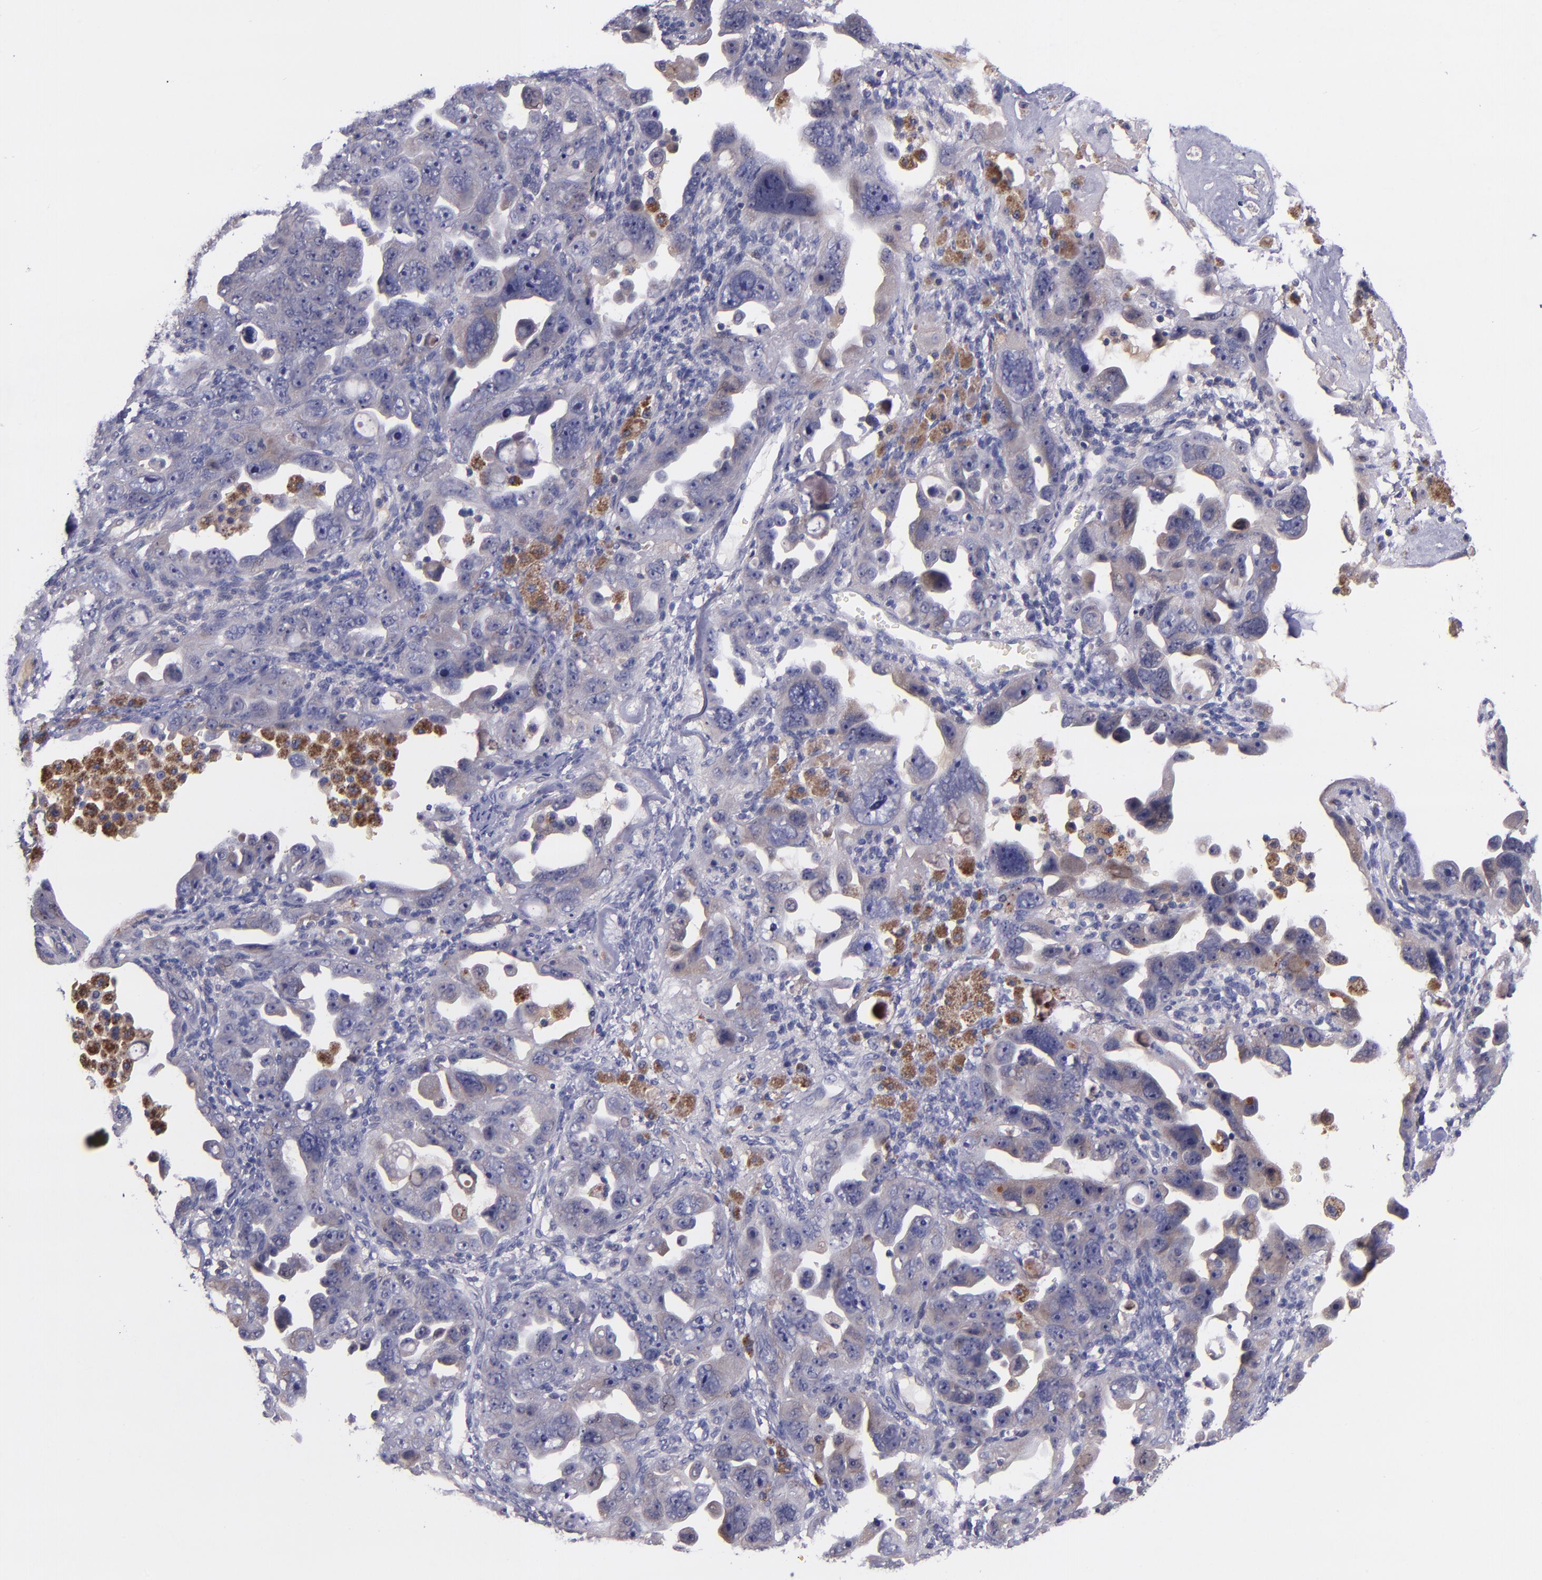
{"staining": {"intensity": "weak", "quantity": ">75%", "location": "cytoplasmic/membranous"}, "tissue": "ovarian cancer", "cell_type": "Tumor cells", "image_type": "cancer", "snomed": [{"axis": "morphology", "description": "Cystadenocarcinoma, serous, NOS"}, {"axis": "topography", "description": "Ovary"}], "caption": "Immunohistochemistry image of ovarian cancer stained for a protein (brown), which shows low levels of weak cytoplasmic/membranous positivity in approximately >75% of tumor cells.", "gene": "RBP4", "patient": {"sex": "female", "age": 66}}